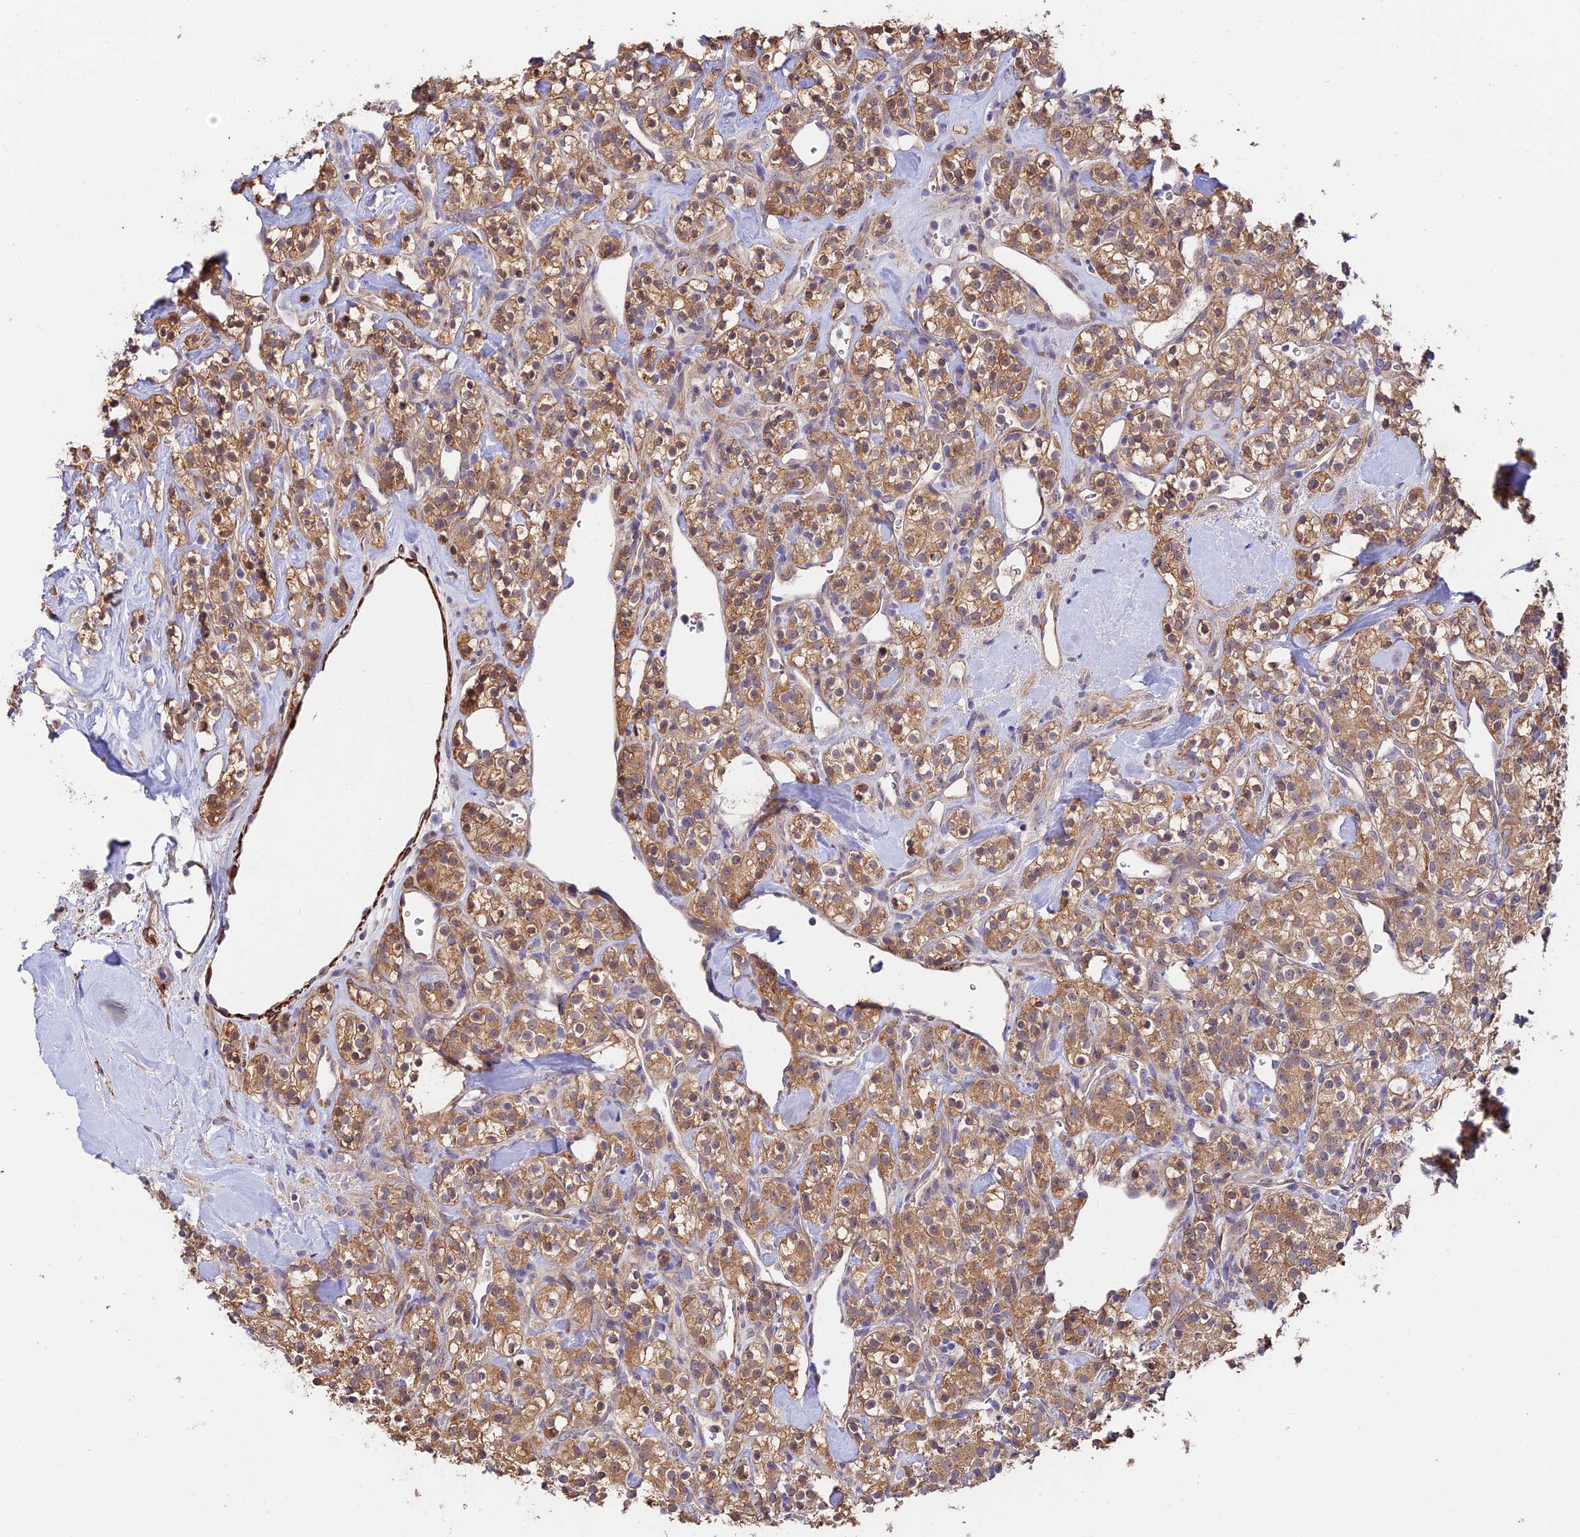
{"staining": {"intensity": "moderate", "quantity": ">75%", "location": "cytoplasmic/membranous"}, "tissue": "renal cancer", "cell_type": "Tumor cells", "image_type": "cancer", "snomed": [{"axis": "morphology", "description": "Adenocarcinoma, NOS"}, {"axis": "topography", "description": "Kidney"}], "caption": "Immunohistochemical staining of human adenocarcinoma (renal) exhibits medium levels of moderate cytoplasmic/membranous expression in approximately >75% of tumor cells.", "gene": "ANKRD50", "patient": {"sex": "male", "age": 77}}